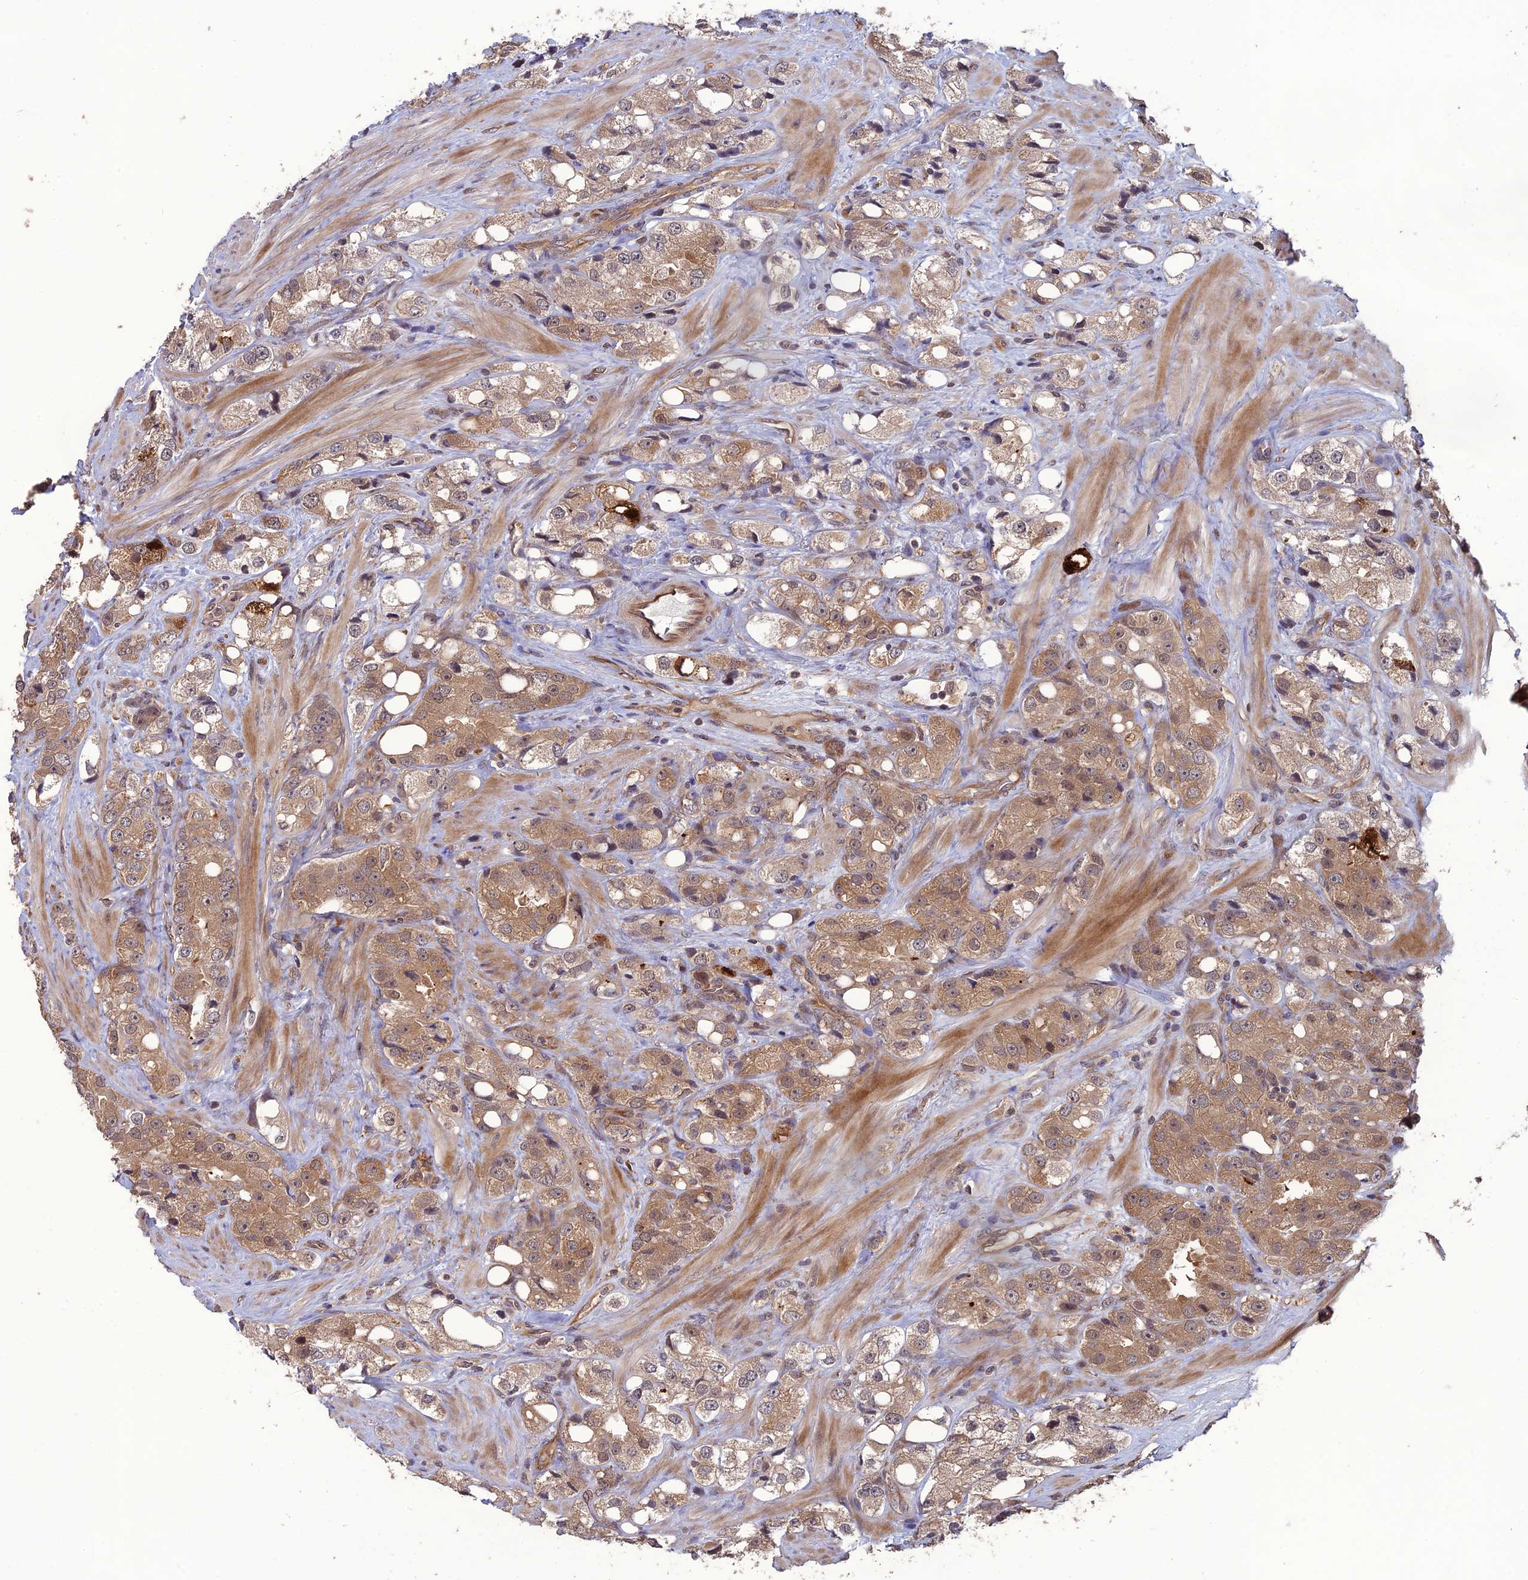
{"staining": {"intensity": "weak", "quantity": ">75%", "location": "cytoplasmic/membranous"}, "tissue": "prostate cancer", "cell_type": "Tumor cells", "image_type": "cancer", "snomed": [{"axis": "morphology", "description": "Adenocarcinoma, NOS"}, {"axis": "topography", "description": "Prostate"}], "caption": "About >75% of tumor cells in human prostate adenocarcinoma show weak cytoplasmic/membranous protein positivity as visualized by brown immunohistochemical staining.", "gene": "LIN37", "patient": {"sex": "male", "age": 79}}